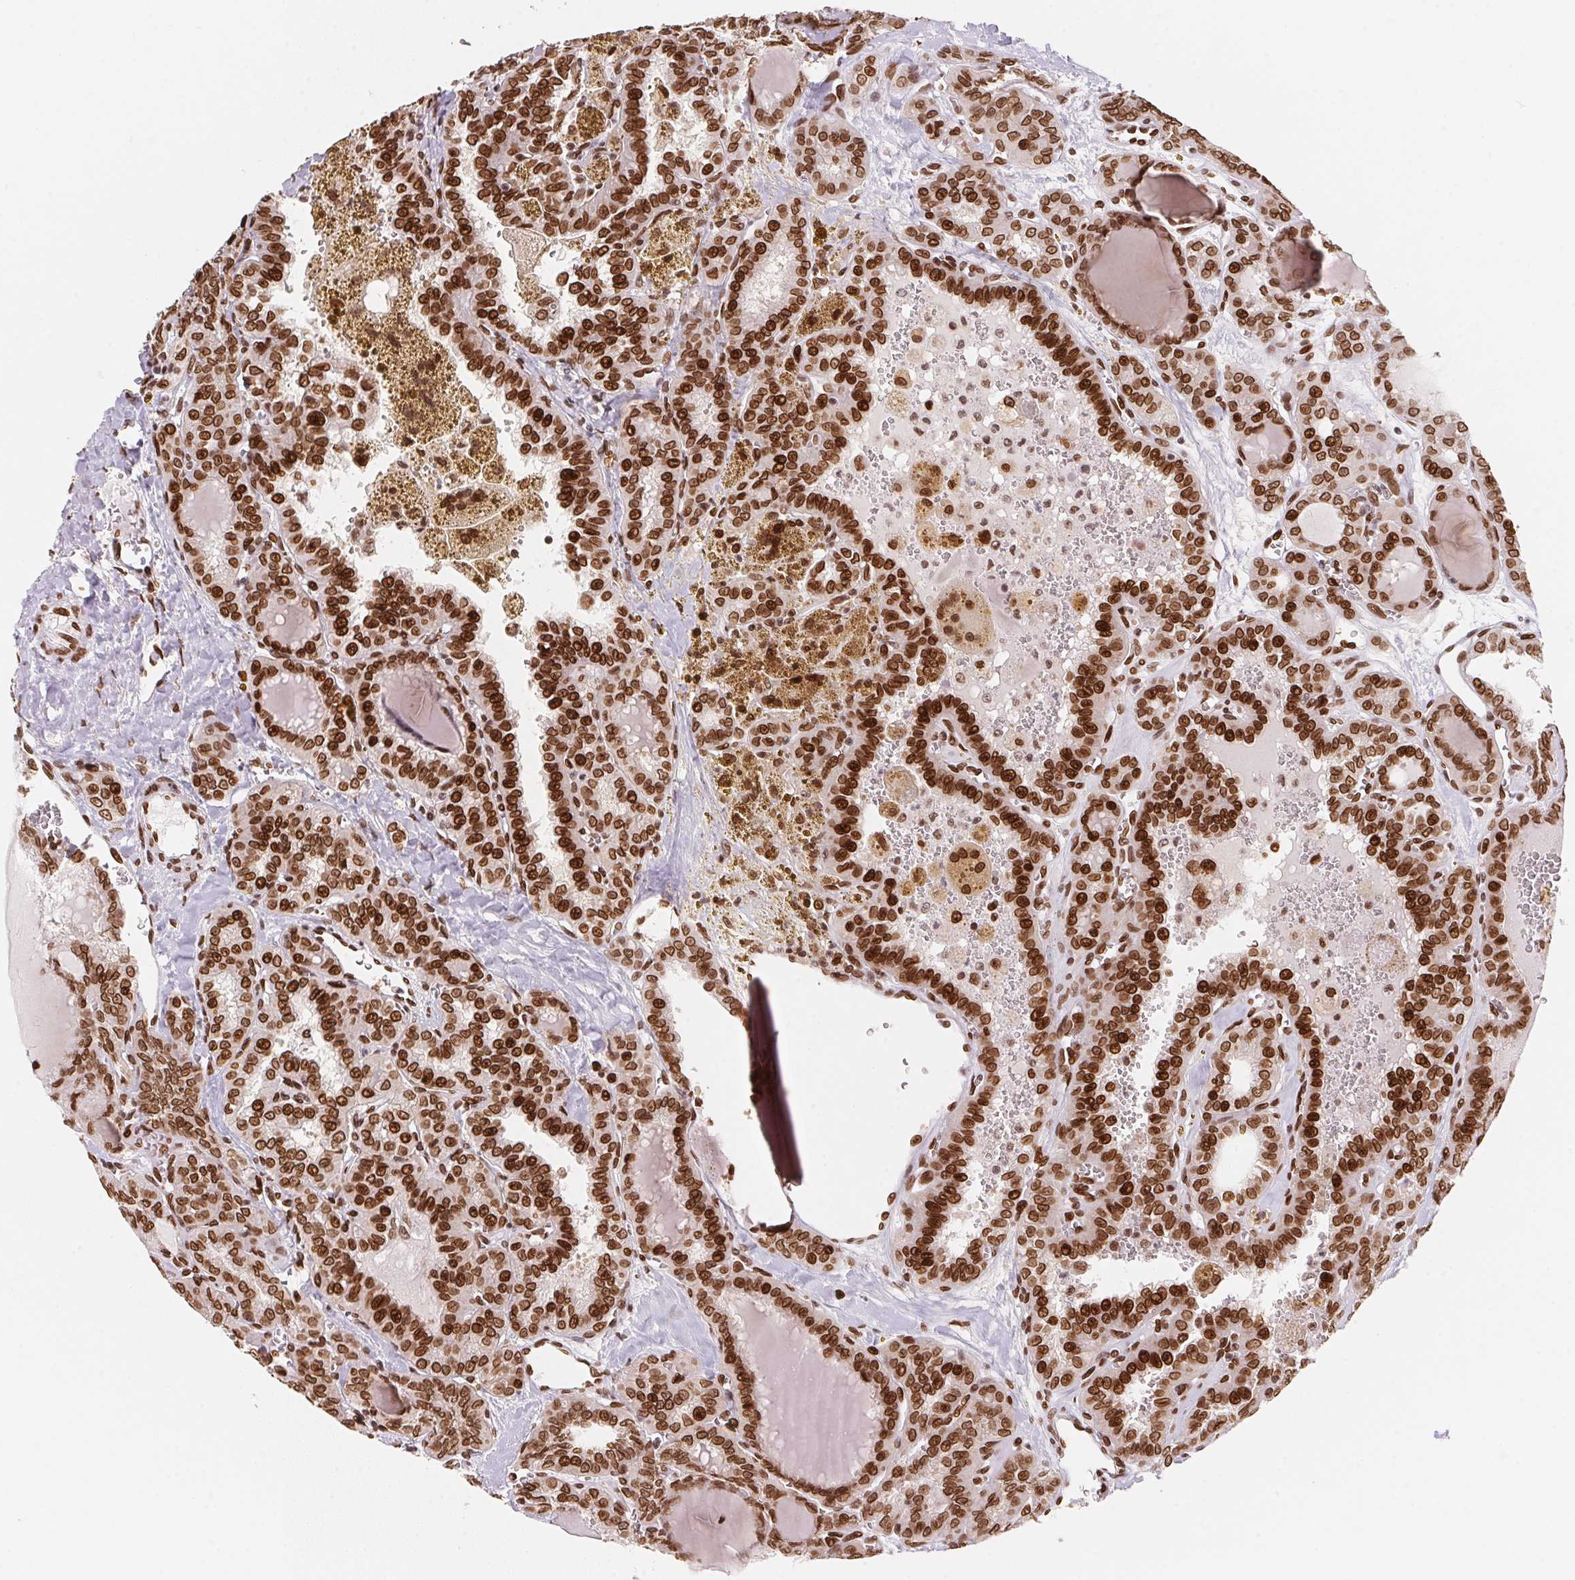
{"staining": {"intensity": "strong", "quantity": ">75%", "location": "cytoplasmic/membranous,nuclear"}, "tissue": "thyroid cancer", "cell_type": "Tumor cells", "image_type": "cancer", "snomed": [{"axis": "morphology", "description": "Papillary adenocarcinoma, NOS"}, {"axis": "topography", "description": "Thyroid gland"}], "caption": "Immunohistochemical staining of human papillary adenocarcinoma (thyroid) reveals strong cytoplasmic/membranous and nuclear protein expression in approximately >75% of tumor cells.", "gene": "SAP30BP", "patient": {"sex": "female", "age": 41}}